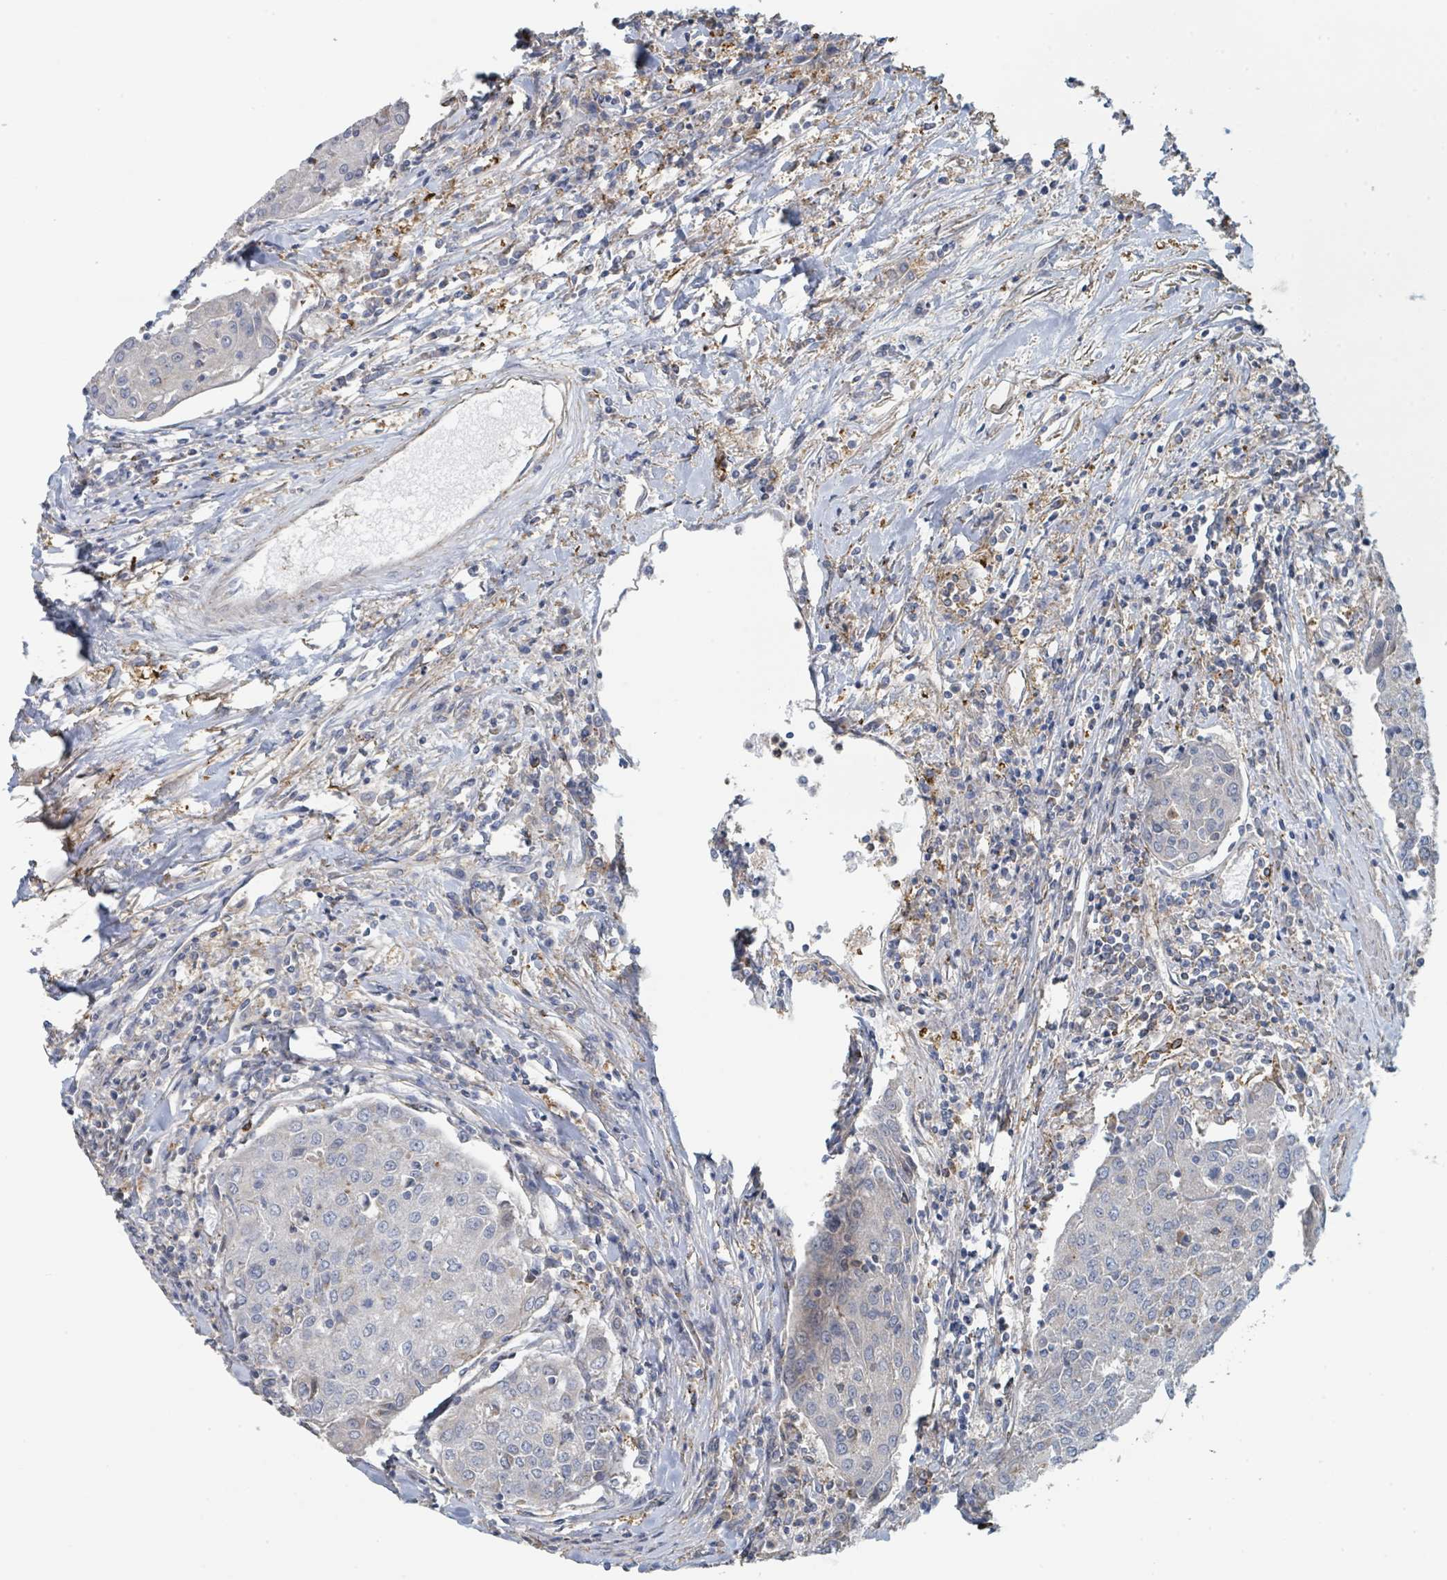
{"staining": {"intensity": "negative", "quantity": "none", "location": "none"}, "tissue": "urothelial cancer", "cell_type": "Tumor cells", "image_type": "cancer", "snomed": [{"axis": "morphology", "description": "Urothelial carcinoma, High grade"}, {"axis": "topography", "description": "Urinary bladder"}], "caption": "Immunohistochemistry image of neoplastic tissue: high-grade urothelial carcinoma stained with DAB (3,3'-diaminobenzidine) exhibits no significant protein expression in tumor cells.", "gene": "LRRC42", "patient": {"sex": "female", "age": 85}}